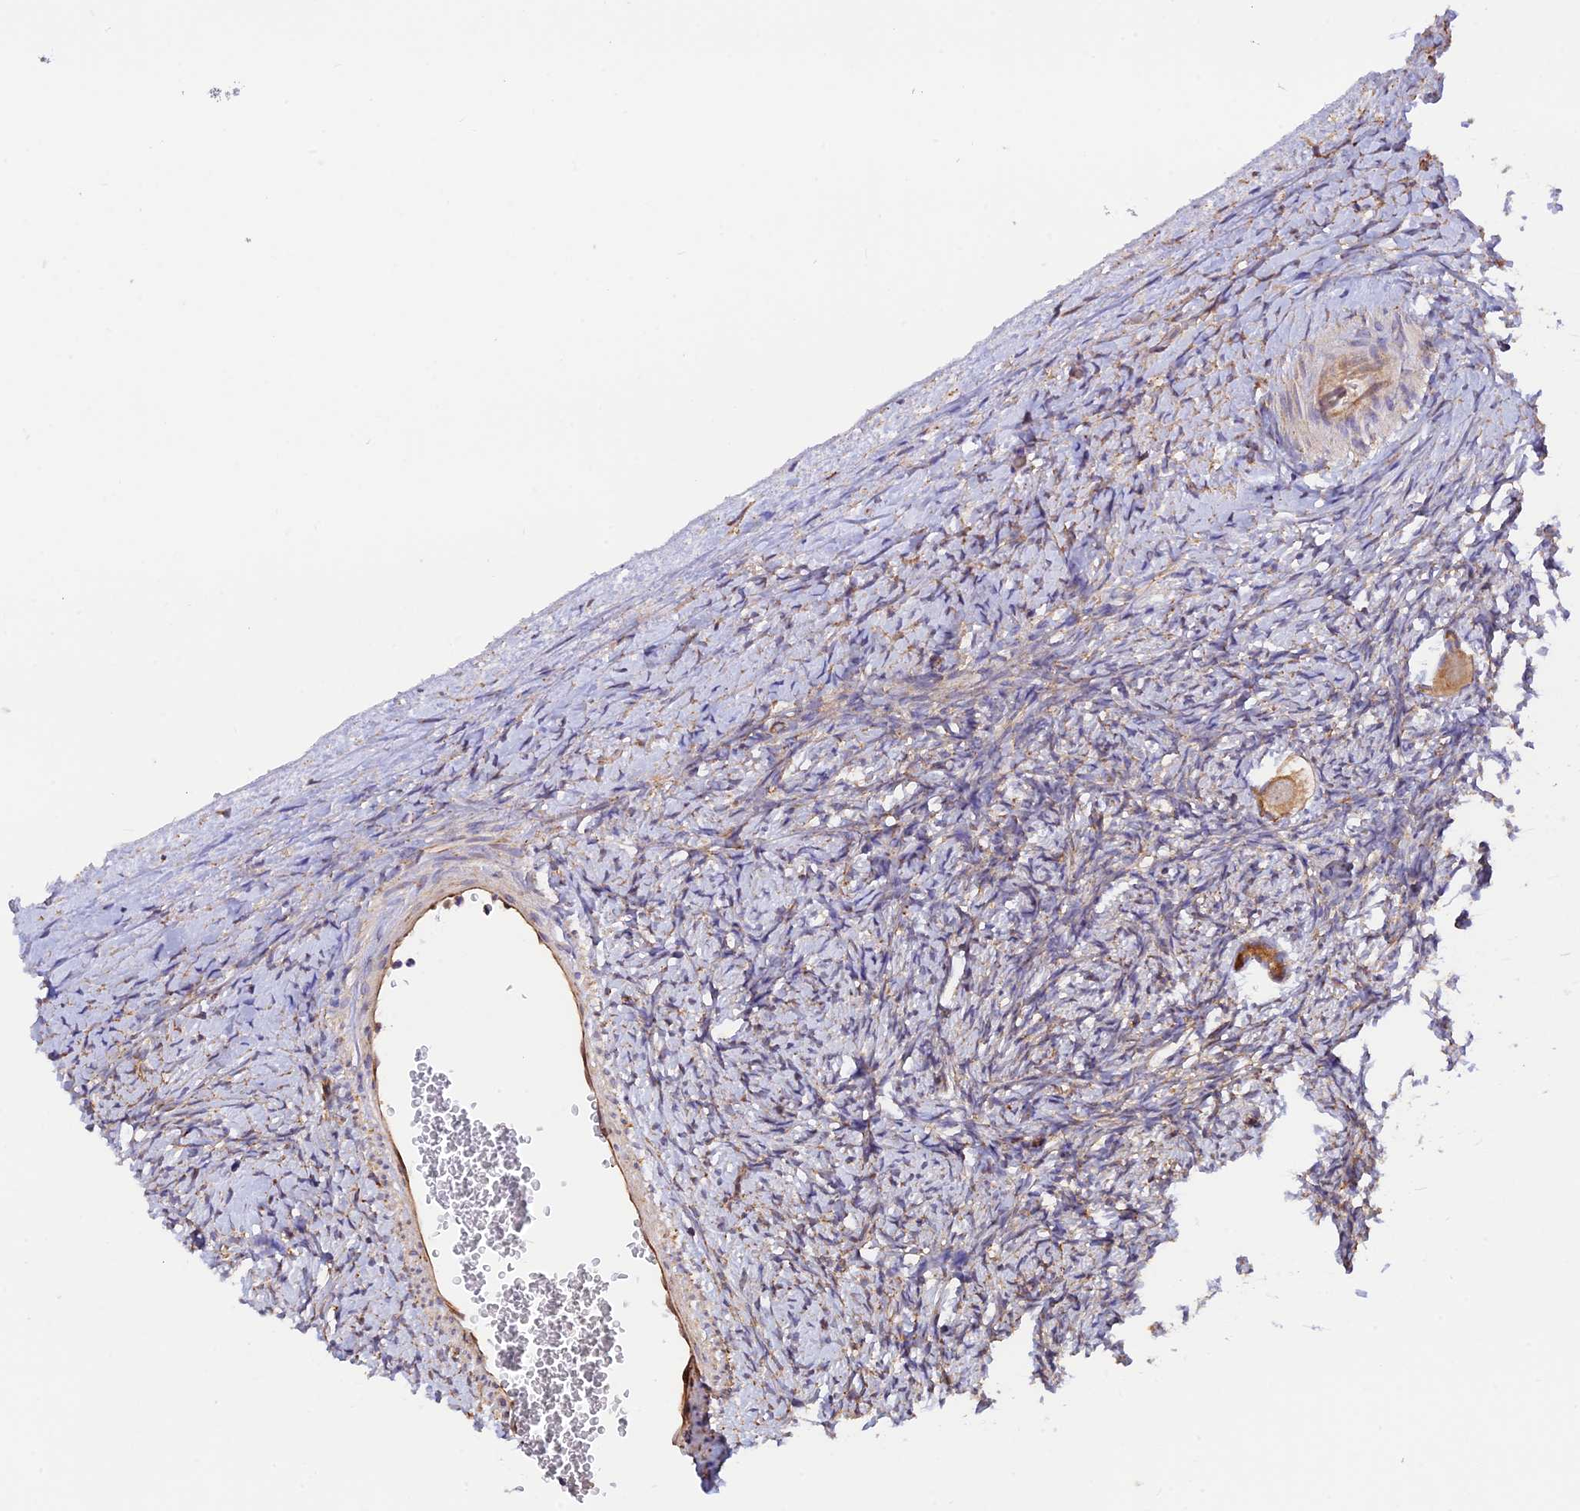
{"staining": {"intensity": "moderate", "quantity": ">75%", "location": "cytoplasmic/membranous"}, "tissue": "ovary", "cell_type": "Follicle cells", "image_type": "normal", "snomed": [{"axis": "morphology", "description": "Normal tissue, NOS"}, {"axis": "morphology", "description": "Developmental malformation"}, {"axis": "topography", "description": "Ovary"}], "caption": "This histopathology image reveals immunohistochemistry staining of benign ovary, with medium moderate cytoplasmic/membranous staining in approximately >75% of follicle cells.", "gene": "RPL5", "patient": {"sex": "female", "age": 39}}